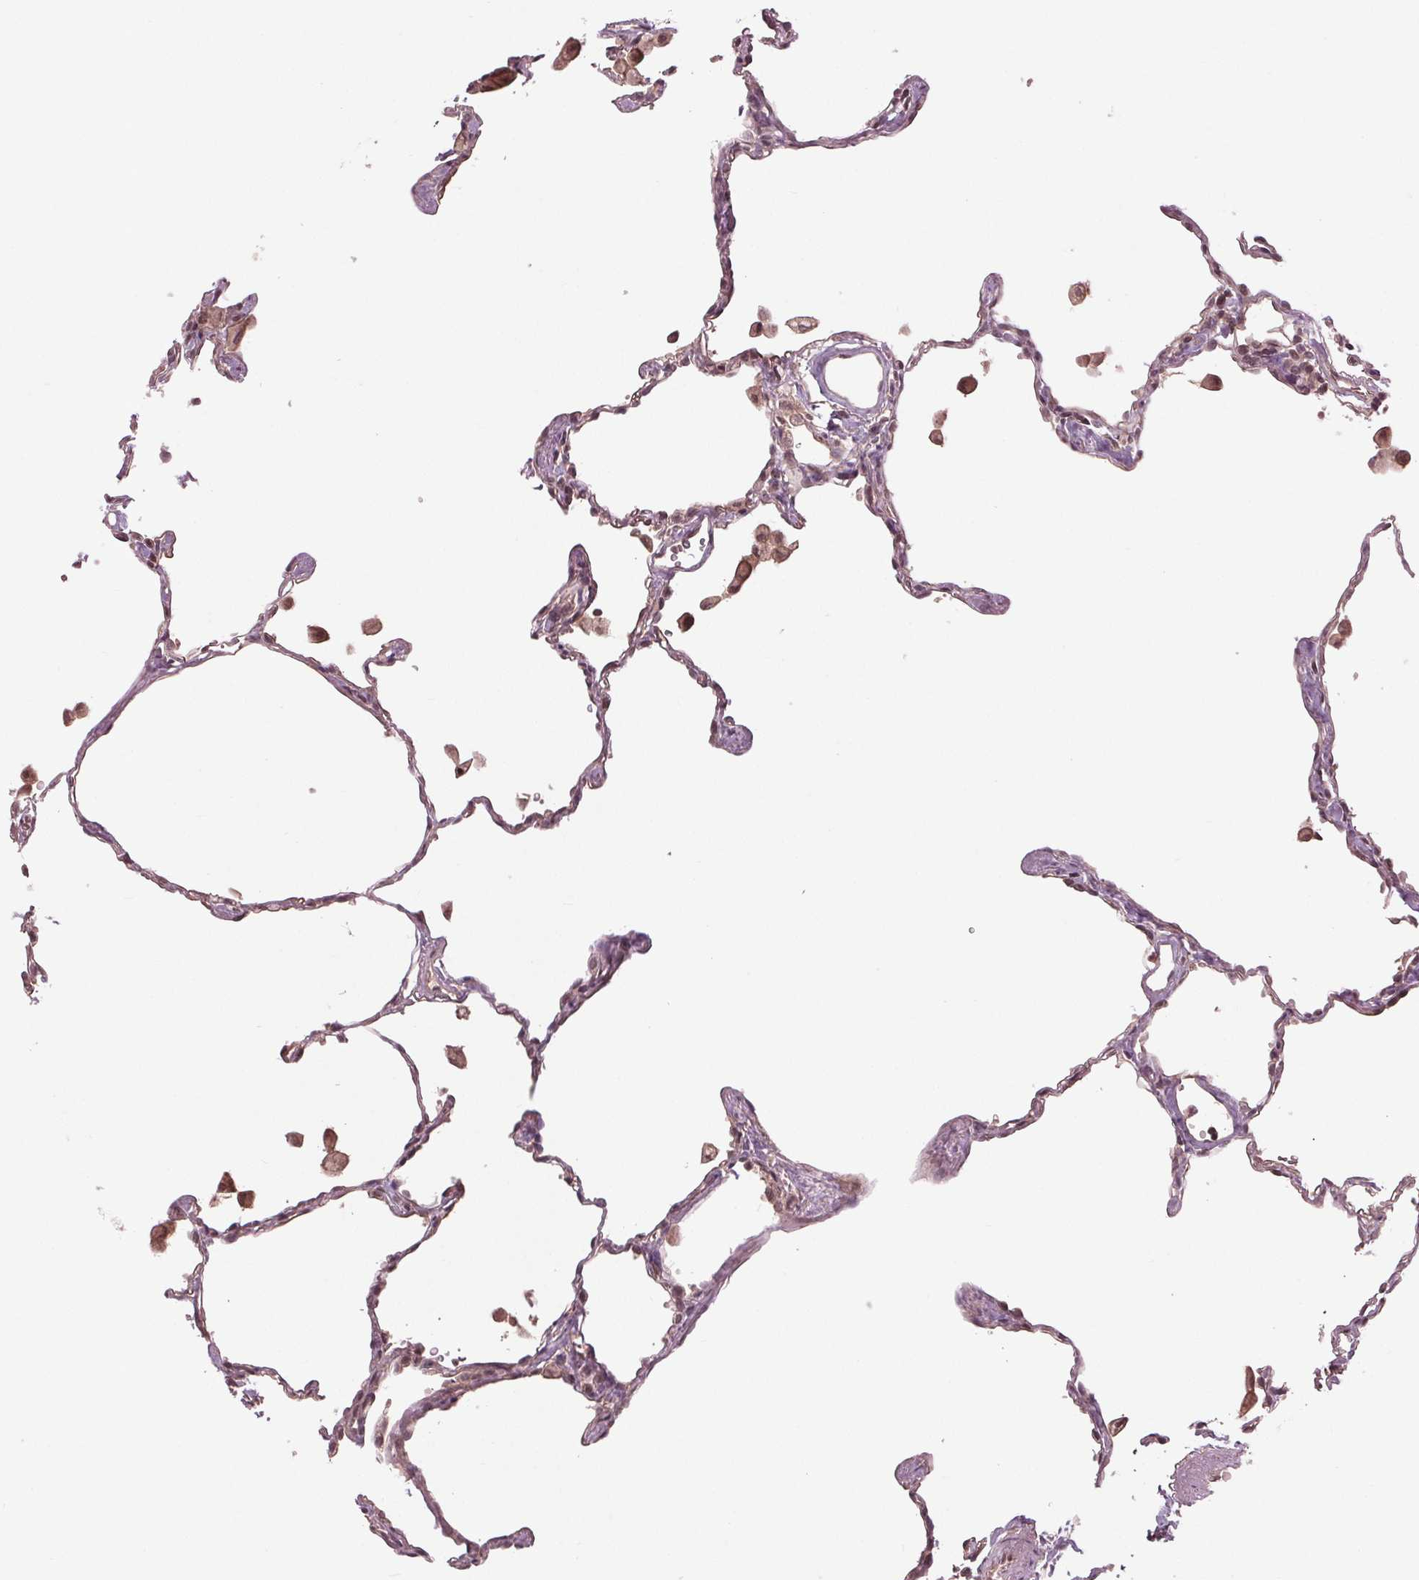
{"staining": {"intensity": "negative", "quantity": "none", "location": "none"}, "tissue": "lung", "cell_type": "Alveolar cells", "image_type": "normal", "snomed": [{"axis": "morphology", "description": "Normal tissue, NOS"}, {"axis": "topography", "description": "Lung"}], "caption": "Immunohistochemical staining of benign human lung displays no significant staining in alveolar cells. Brightfield microscopy of immunohistochemistry stained with DAB (3,3'-diaminobenzidine) (brown) and hematoxylin (blue), captured at high magnification.", "gene": "BTBD1", "patient": {"sex": "female", "age": 47}}